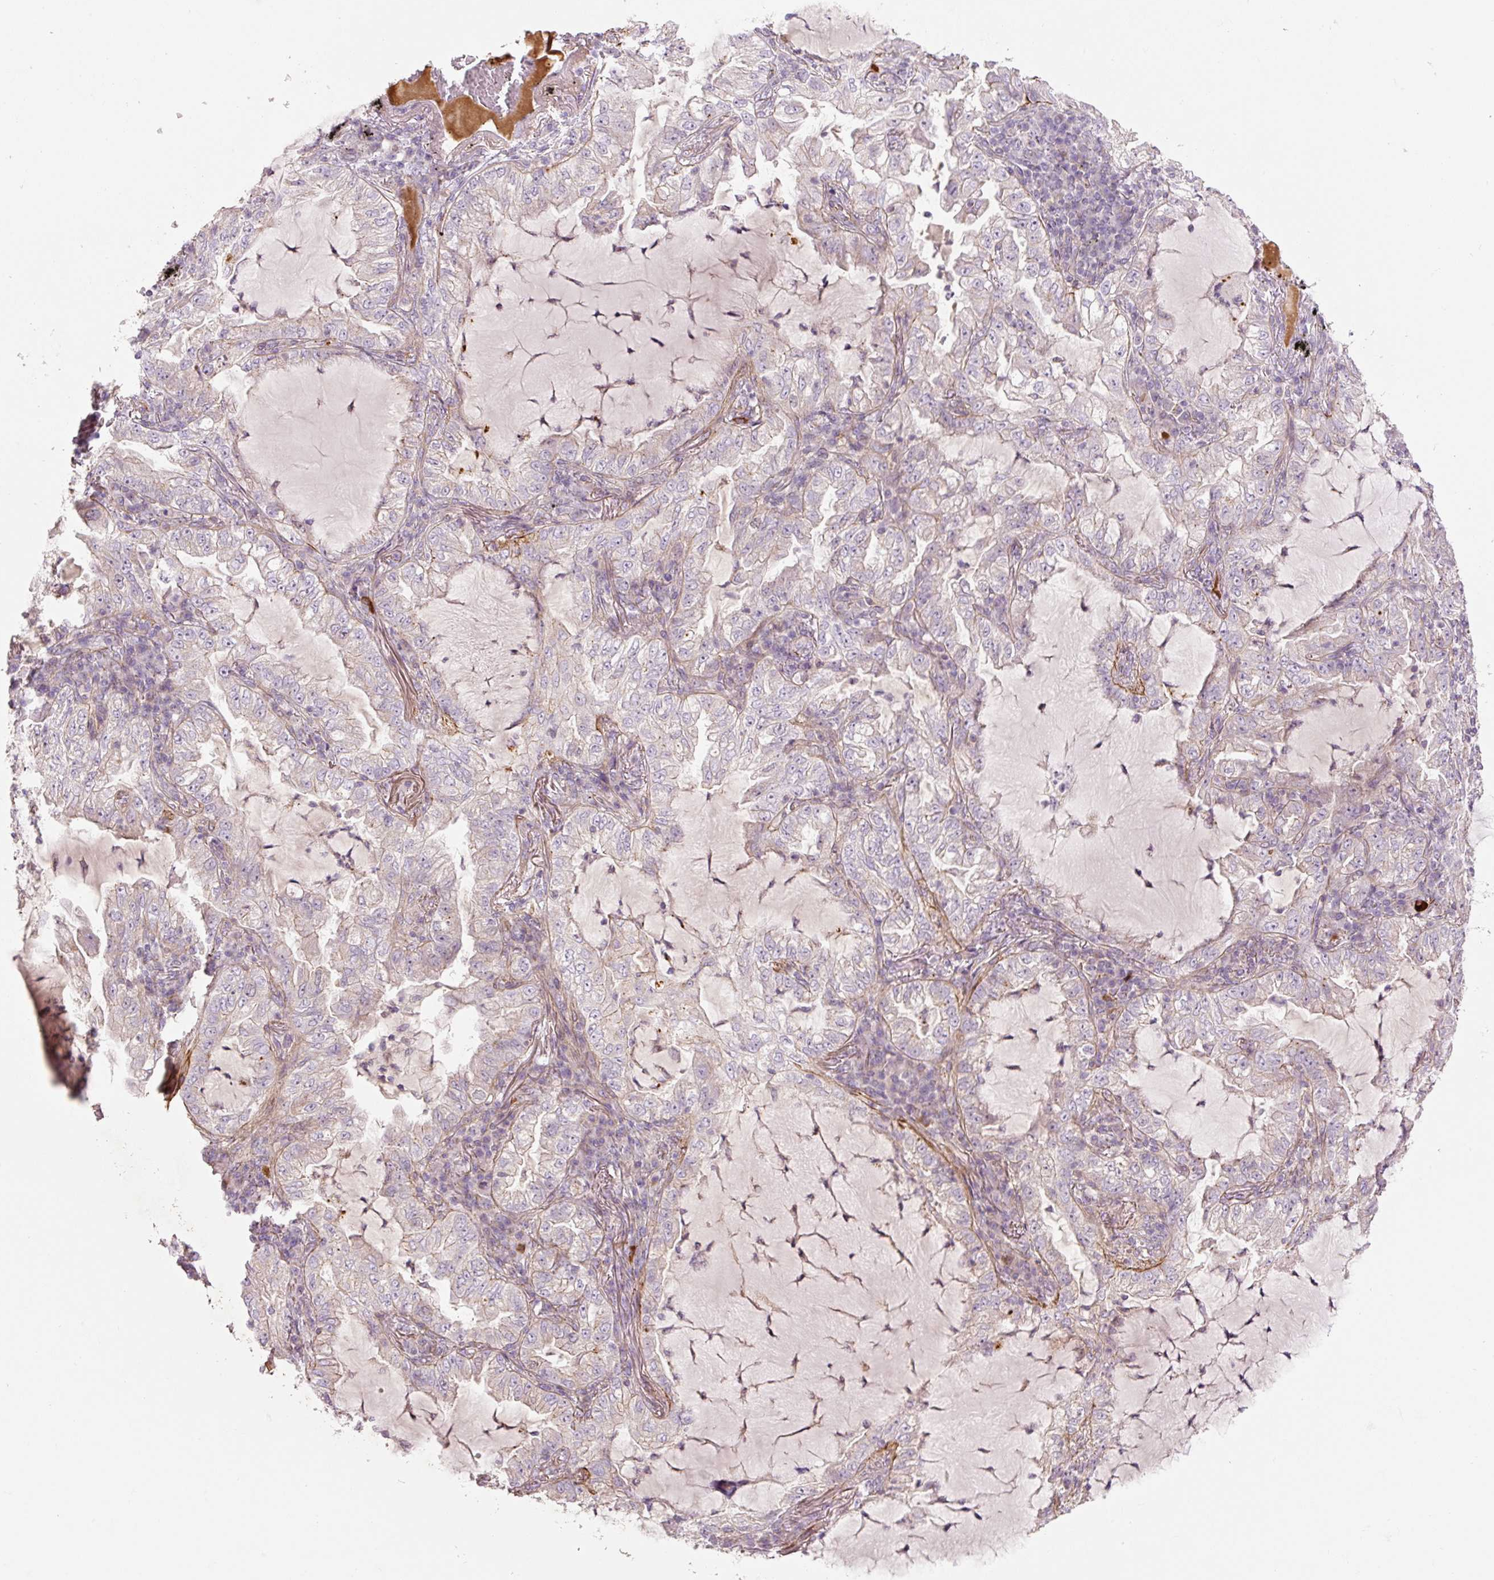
{"staining": {"intensity": "negative", "quantity": "none", "location": "none"}, "tissue": "lung cancer", "cell_type": "Tumor cells", "image_type": "cancer", "snomed": [{"axis": "morphology", "description": "Adenocarcinoma, NOS"}, {"axis": "topography", "description": "Lung"}], "caption": "The histopathology image exhibits no significant expression in tumor cells of adenocarcinoma (lung).", "gene": "CCNI2", "patient": {"sex": "female", "age": 73}}